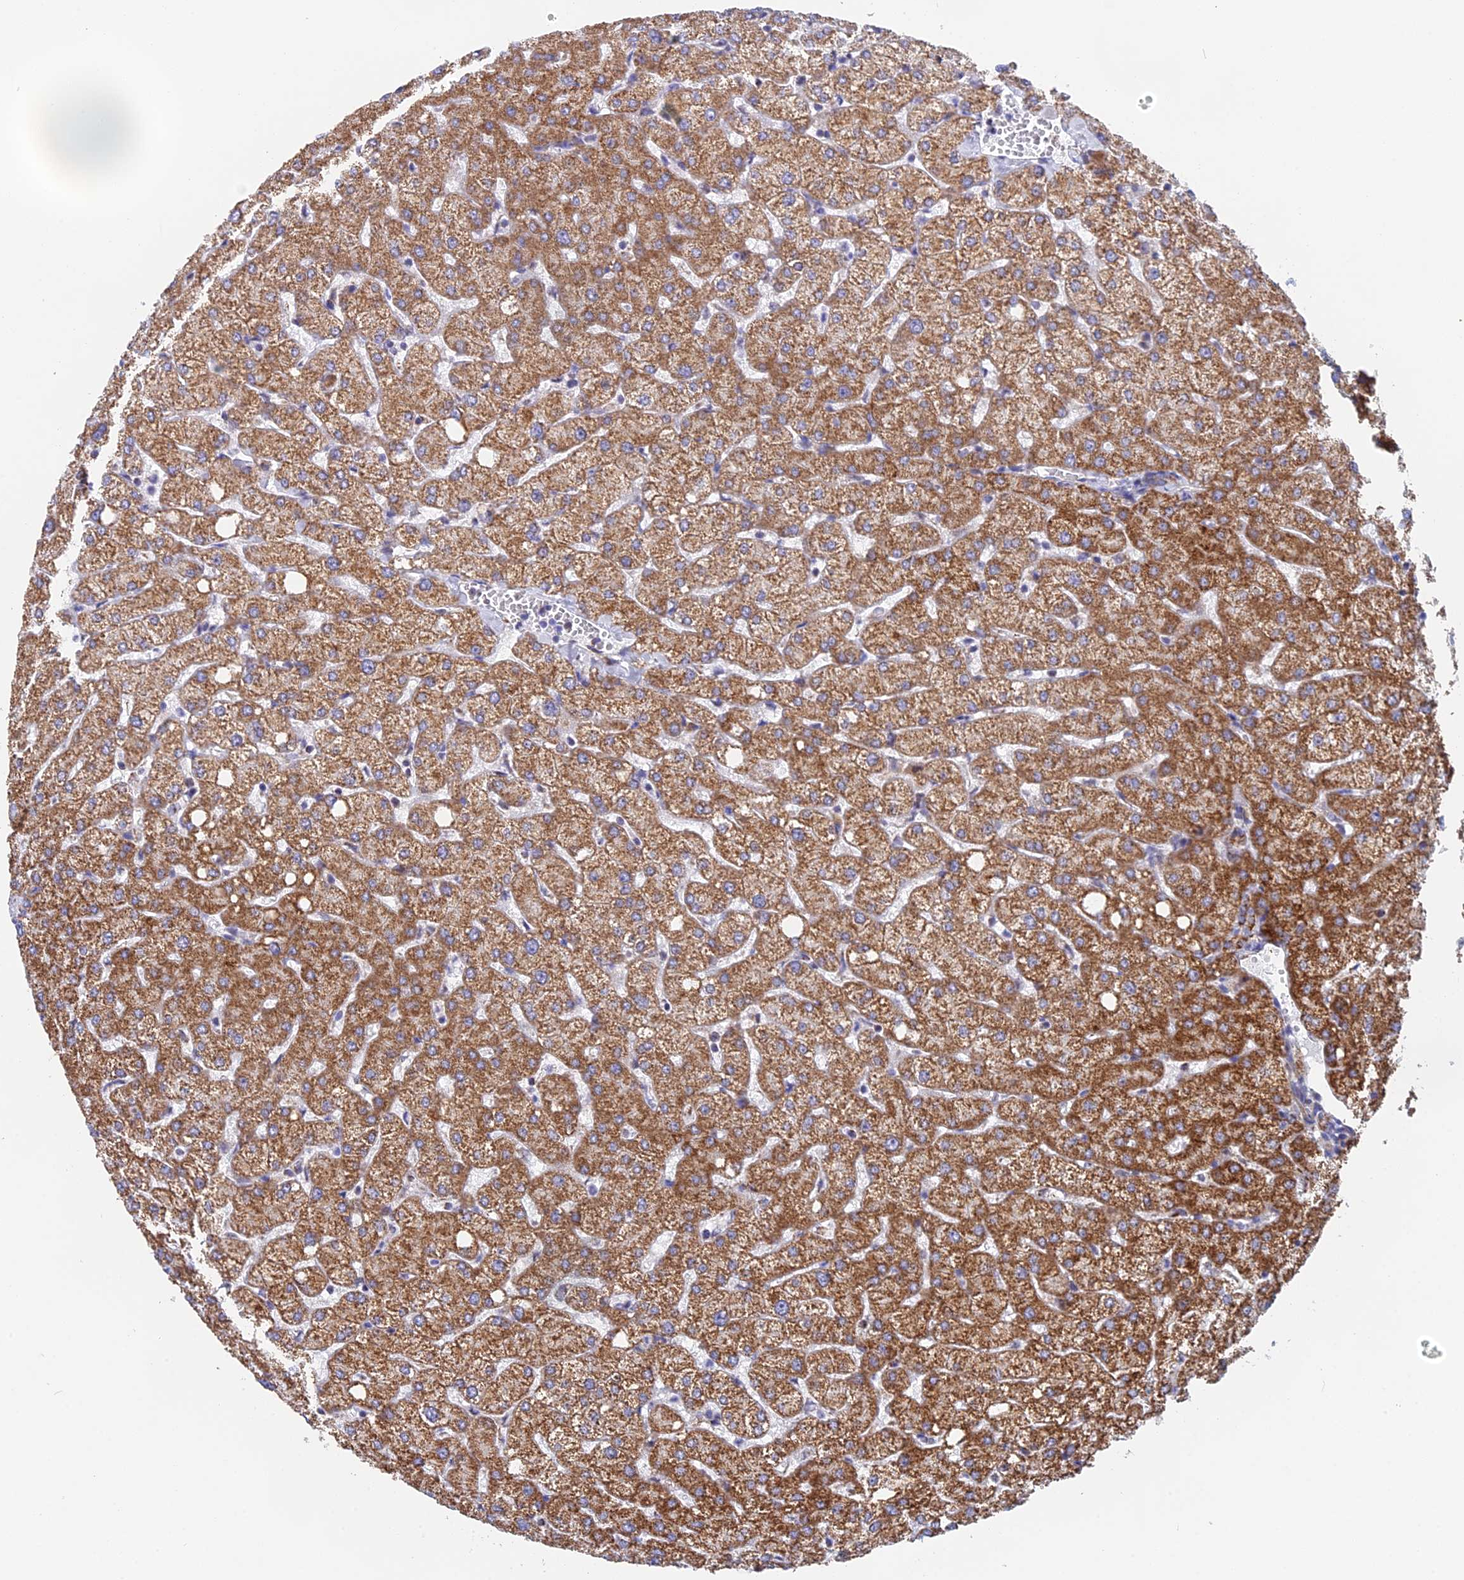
{"staining": {"intensity": "weak", "quantity": "<25%", "location": "cytoplasmic/membranous"}, "tissue": "liver", "cell_type": "Cholangiocytes", "image_type": "normal", "snomed": [{"axis": "morphology", "description": "Normal tissue, NOS"}, {"axis": "topography", "description": "Liver"}], "caption": "Immunohistochemical staining of unremarkable human liver exhibits no significant positivity in cholangiocytes. Brightfield microscopy of immunohistochemistry (IHC) stained with DAB (brown) and hematoxylin (blue), captured at high magnification.", "gene": "CDC16", "patient": {"sex": "female", "age": 54}}